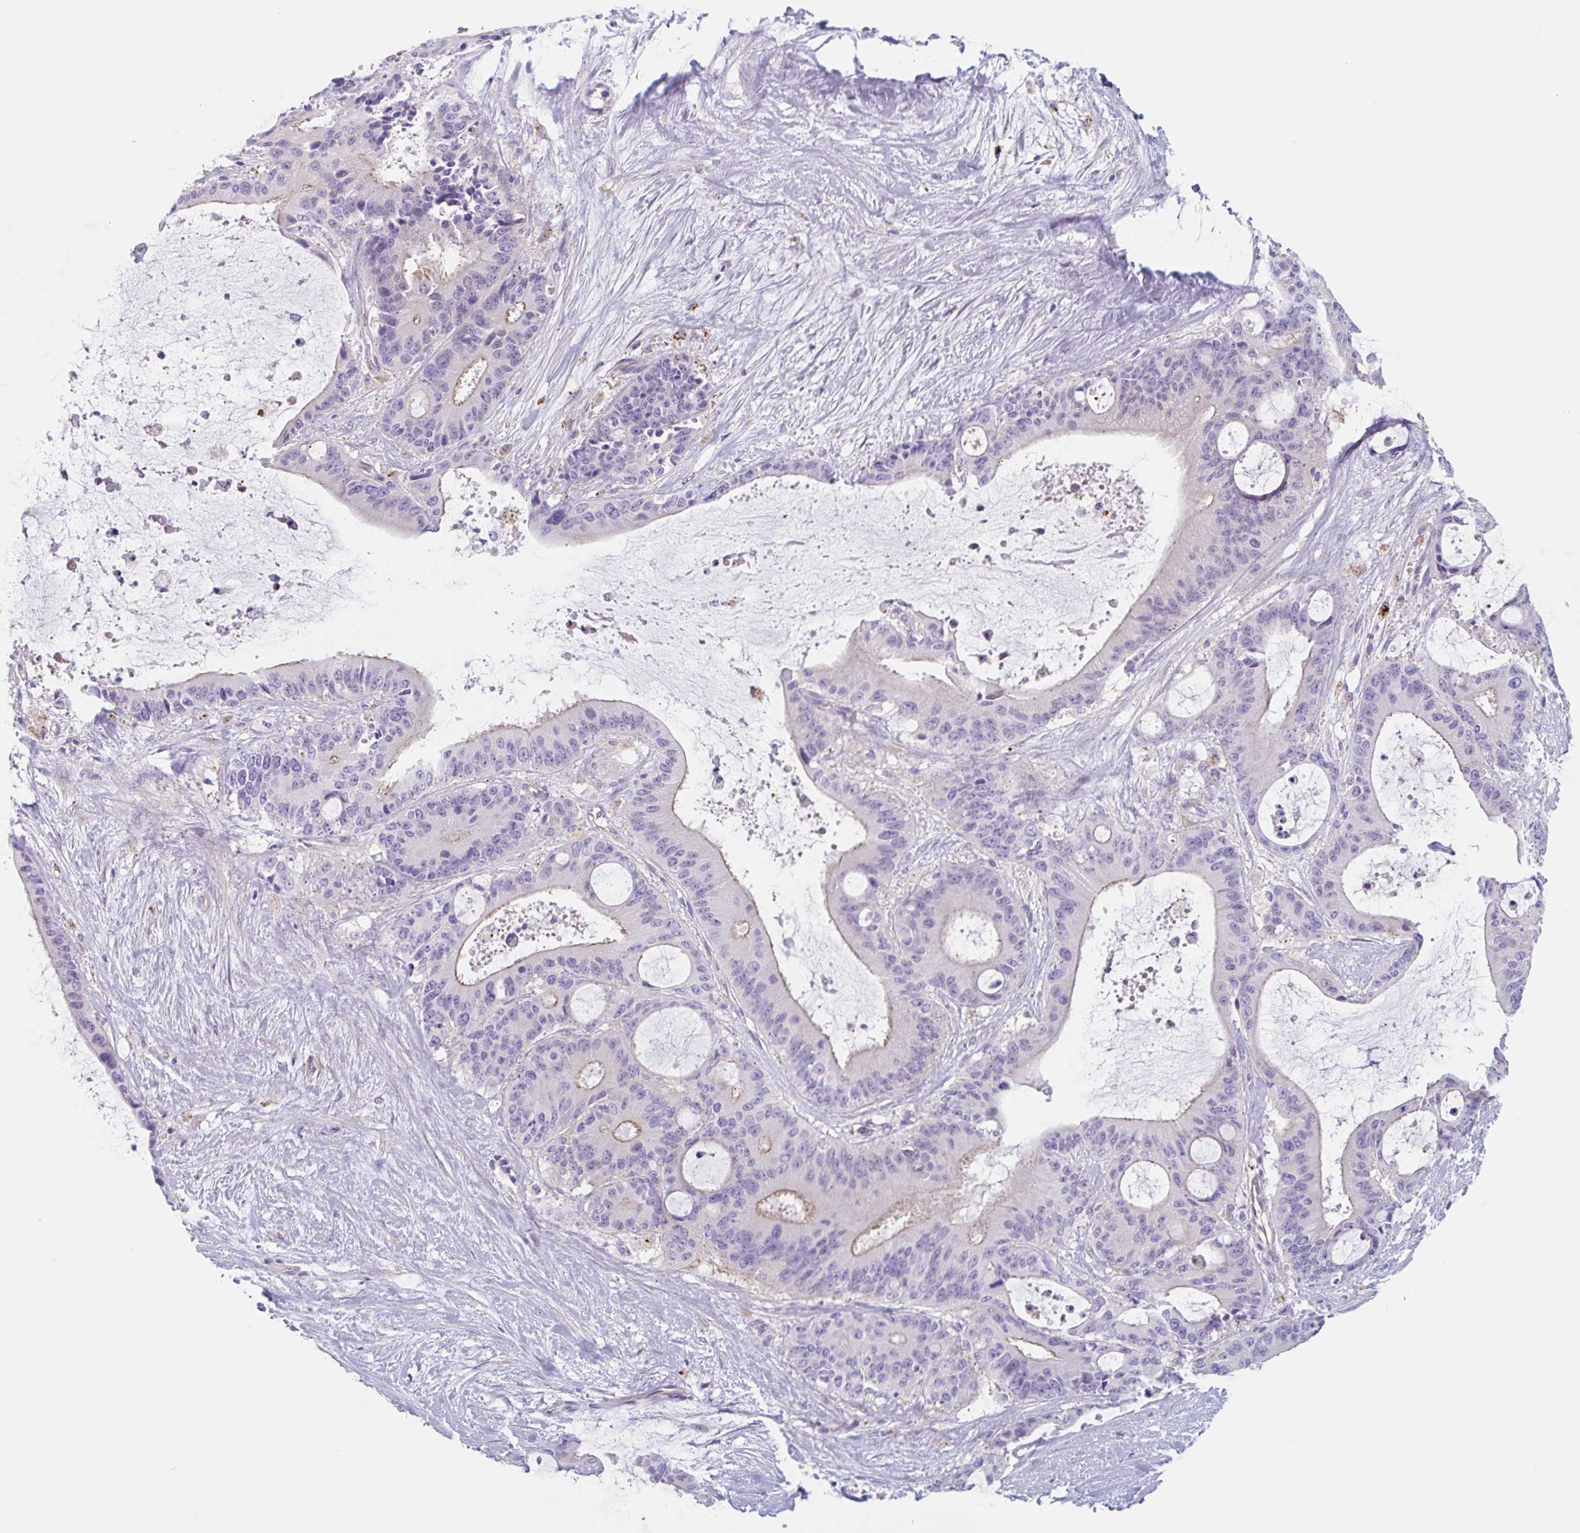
{"staining": {"intensity": "negative", "quantity": "none", "location": "none"}, "tissue": "liver cancer", "cell_type": "Tumor cells", "image_type": "cancer", "snomed": [{"axis": "morphology", "description": "Normal tissue, NOS"}, {"axis": "morphology", "description": "Cholangiocarcinoma"}, {"axis": "topography", "description": "Liver"}, {"axis": "topography", "description": "Peripheral nerve tissue"}], "caption": "Liver cancer (cholangiocarcinoma) was stained to show a protein in brown. There is no significant staining in tumor cells.", "gene": "LENG9", "patient": {"sex": "female", "age": 73}}